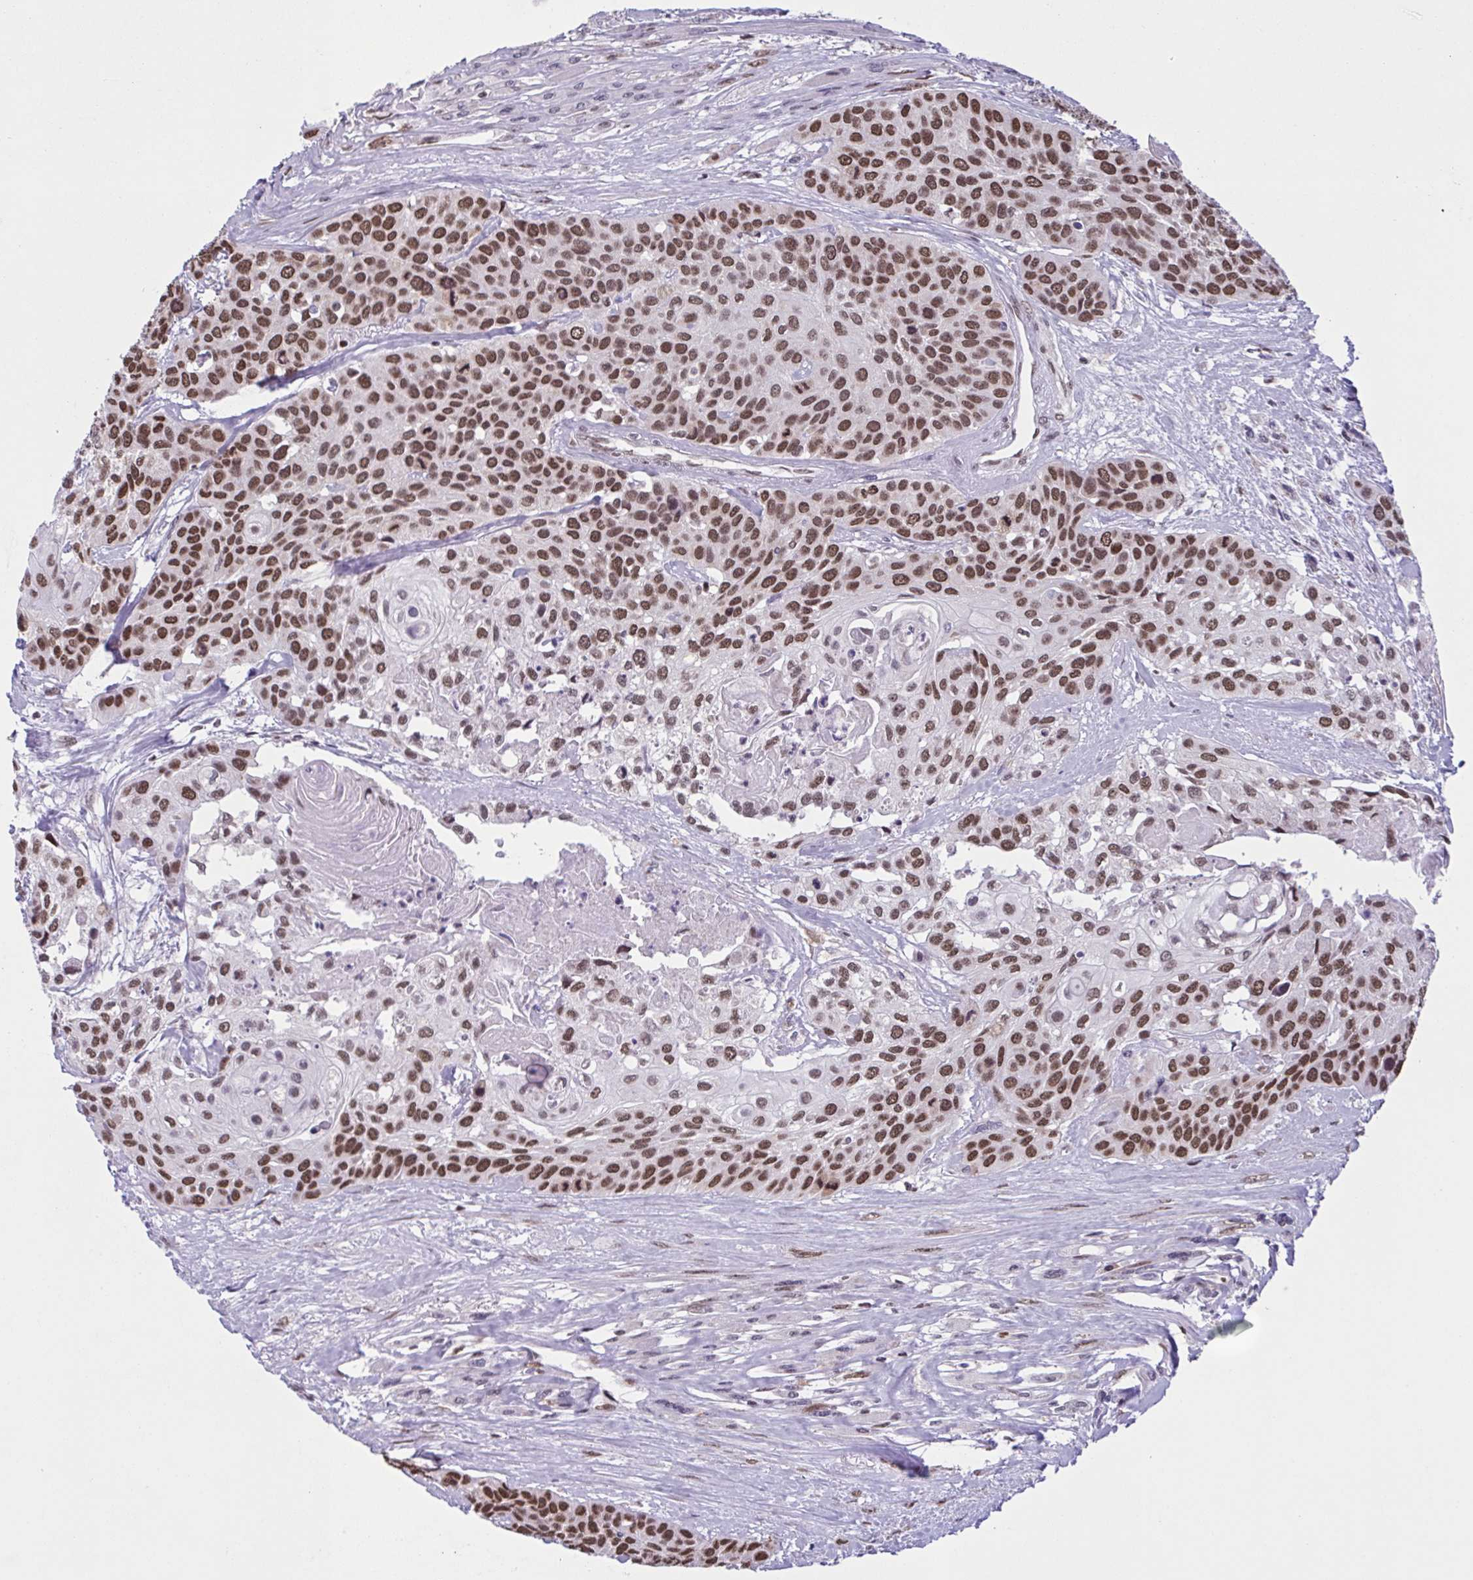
{"staining": {"intensity": "strong", "quantity": ">75%", "location": "nuclear"}, "tissue": "head and neck cancer", "cell_type": "Tumor cells", "image_type": "cancer", "snomed": [{"axis": "morphology", "description": "Squamous cell carcinoma, NOS"}, {"axis": "topography", "description": "Head-Neck"}], "caption": "Squamous cell carcinoma (head and neck) was stained to show a protein in brown. There is high levels of strong nuclear expression in approximately >75% of tumor cells.", "gene": "TIMM21", "patient": {"sex": "female", "age": 50}}